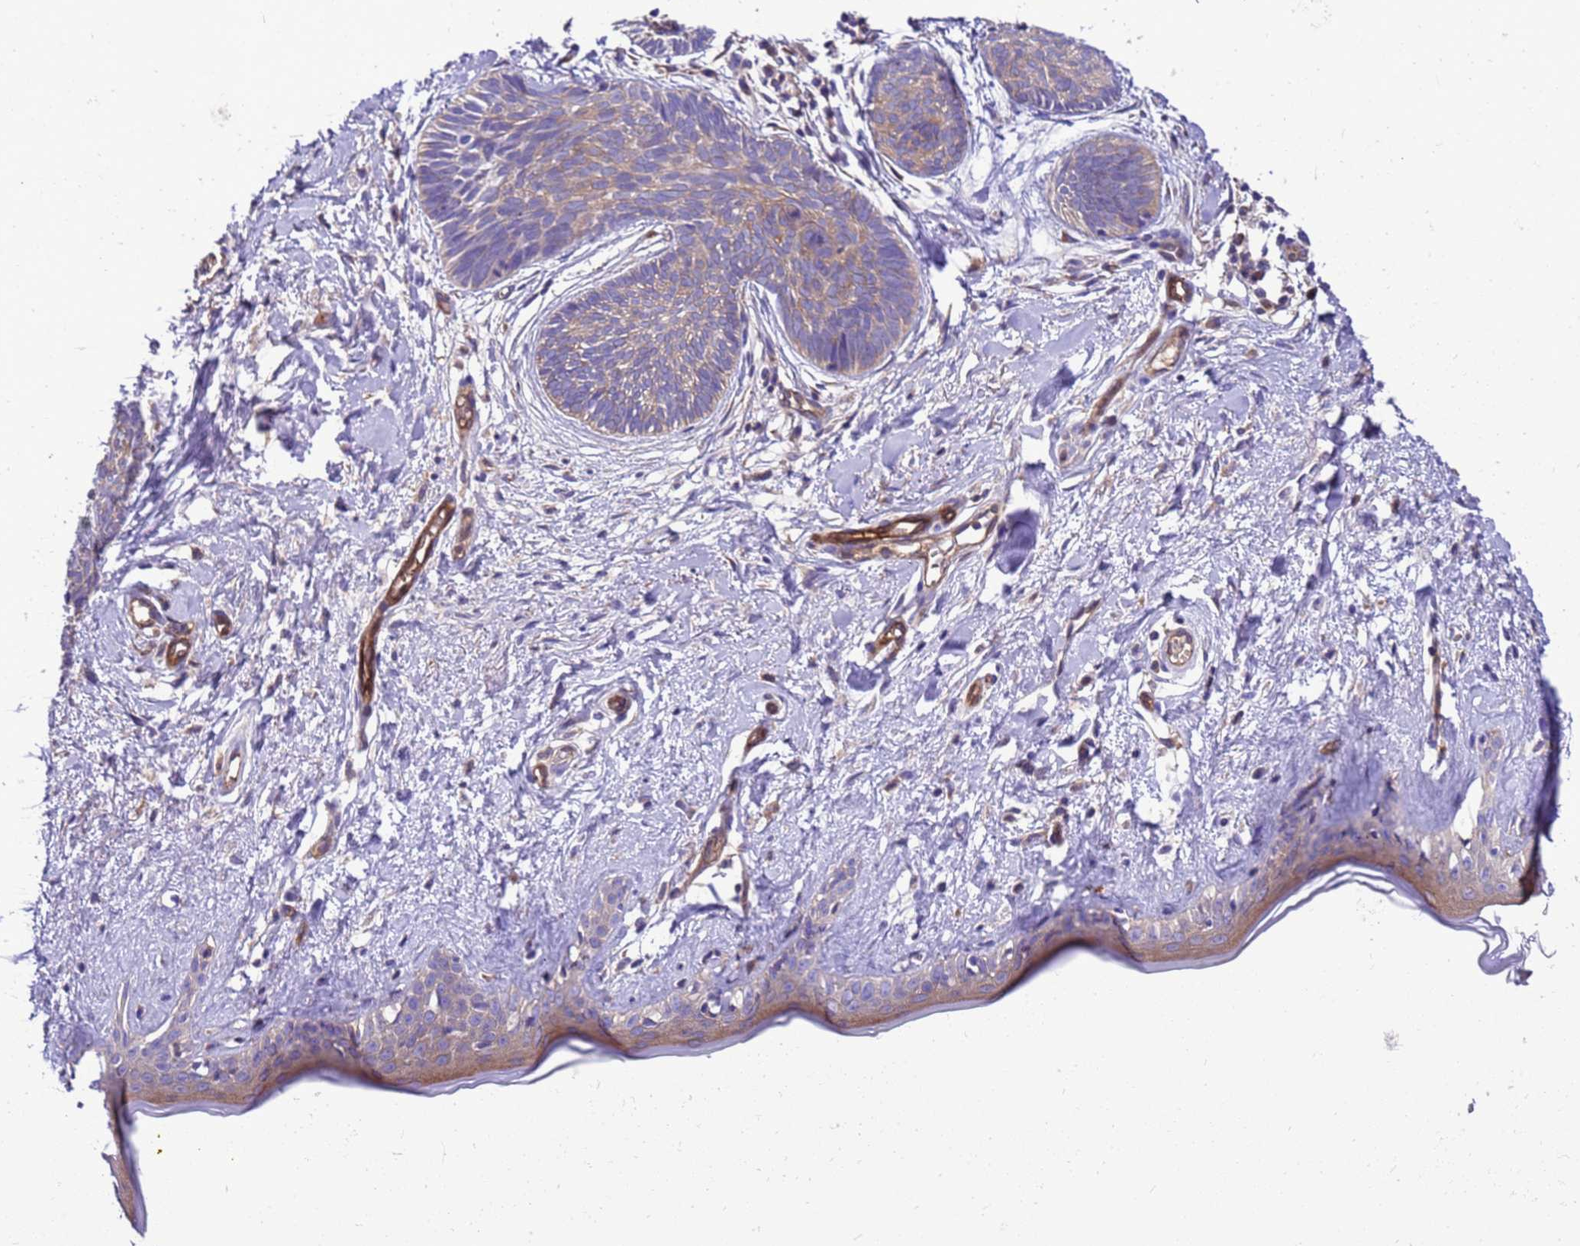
{"staining": {"intensity": "weak", "quantity": "25%-75%", "location": "cytoplasmic/membranous"}, "tissue": "skin cancer", "cell_type": "Tumor cells", "image_type": "cancer", "snomed": [{"axis": "morphology", "description": "Basal cell carcinoma"}, {"axis": "topography", "description": "Skin"}], "caption": "This image exhibits immunohistochemistry (IHC) staining of human skin basal cell carcinoma, with low weak cytoplasmic/membranous staining in approximately 25%-75% of tumor cells.", "gene": "RABEP2", "patient": {"sex": "female", "age": 81}}